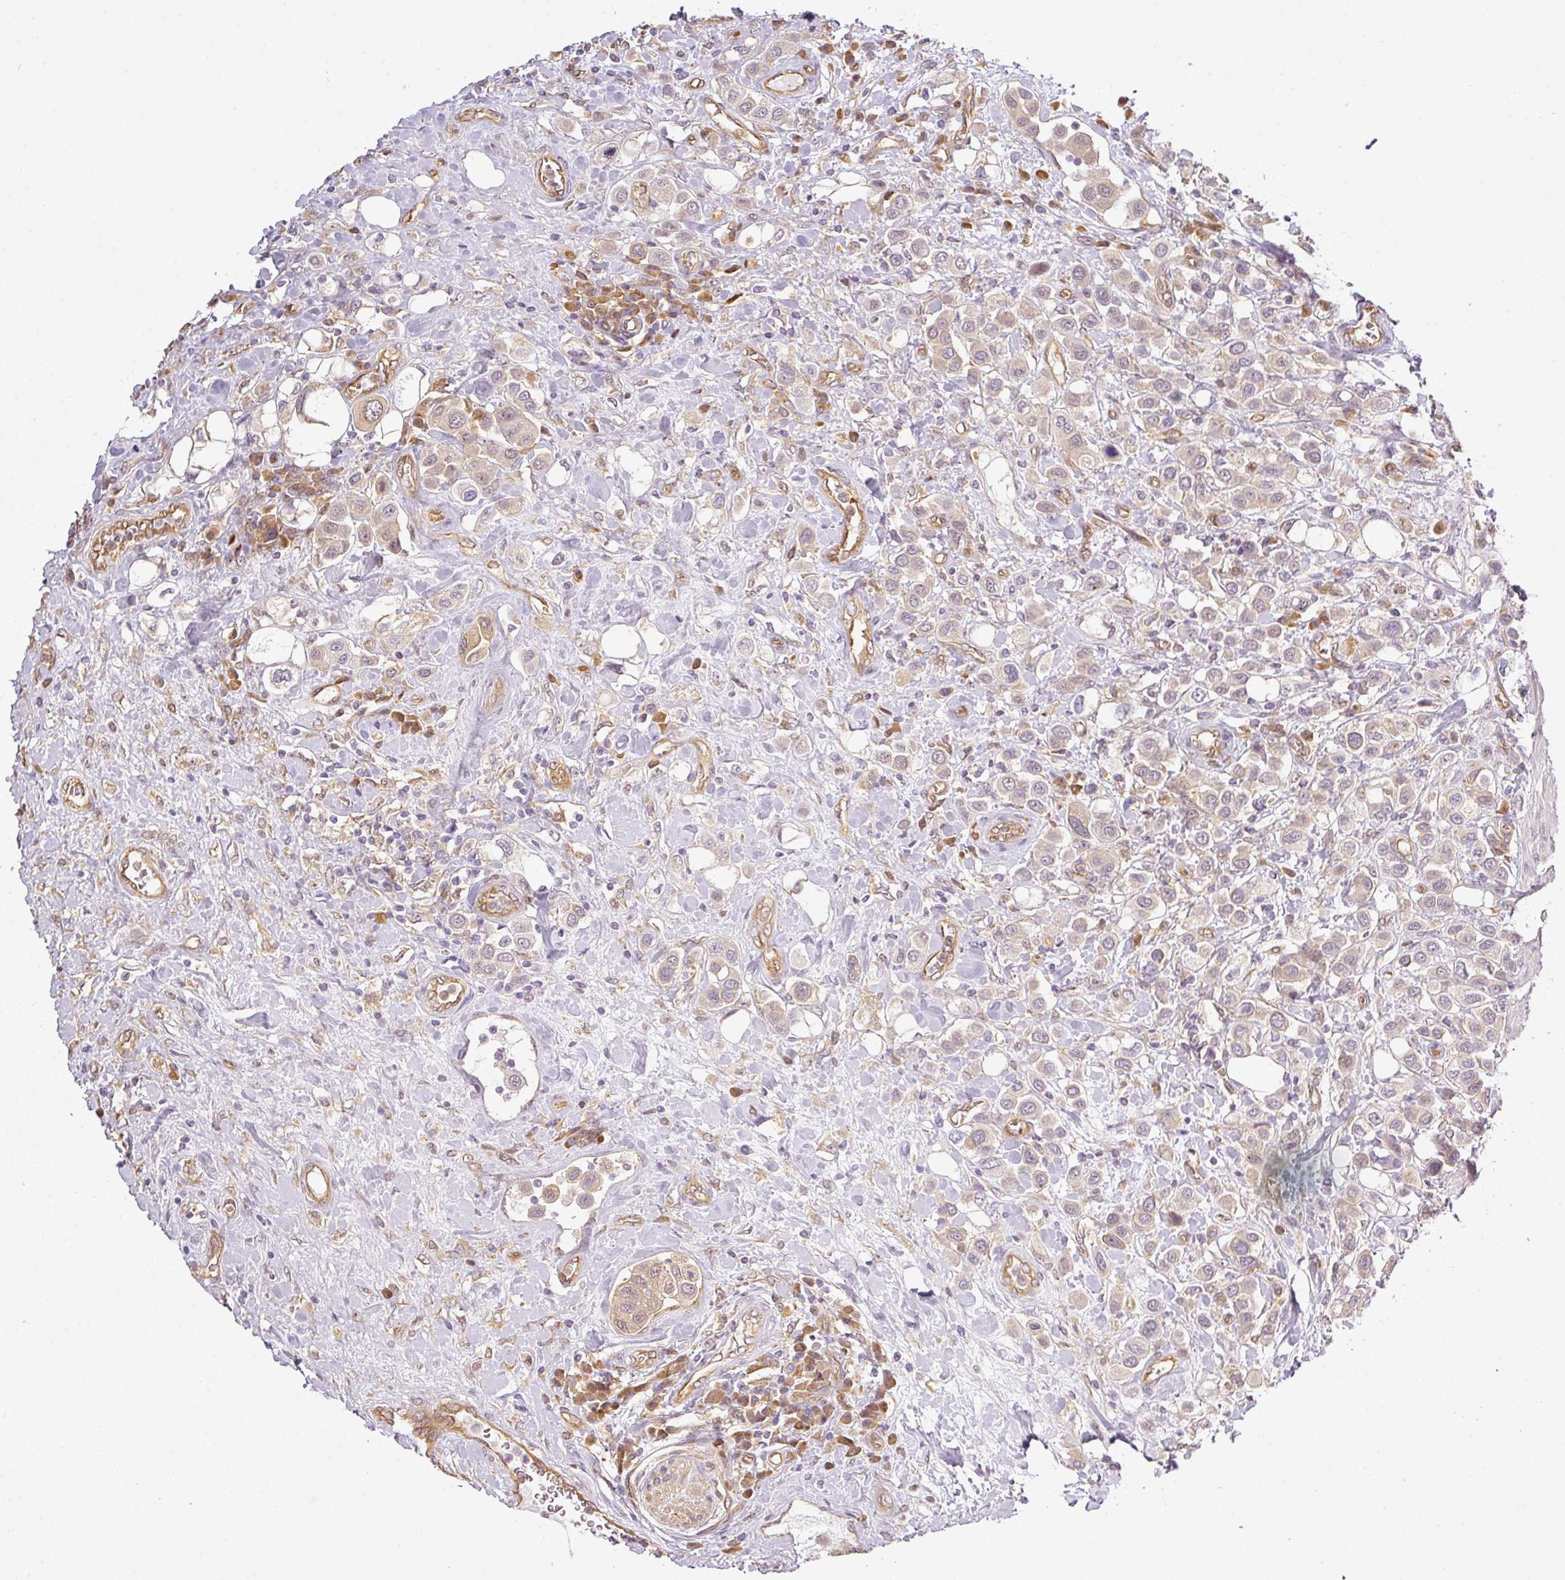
{"staining": {"intensity": "negative", "quantity": "none", "location": "none"}, "tissue": "urothelial cancer", "cell_type": "Tumor cells", "image_type": "cancer", "snomed": [{"axis": "morphology", "description": "Urothelial carcinoma, High grade"}, {"axis": "topography", "description": "Urinary bladder"}], "caption": "Tumor cells are negative for protein expression in human urothelial cancer. The staining was performed using DAB (3,3'-diaminobenzidine) to visualize the protein expression in brown, while the nuclei were stained in blue with hematoxylin (Magnification: 20x).", "gene": "ANKRD18A", "patient": {"sex": "male", "age": 50}}